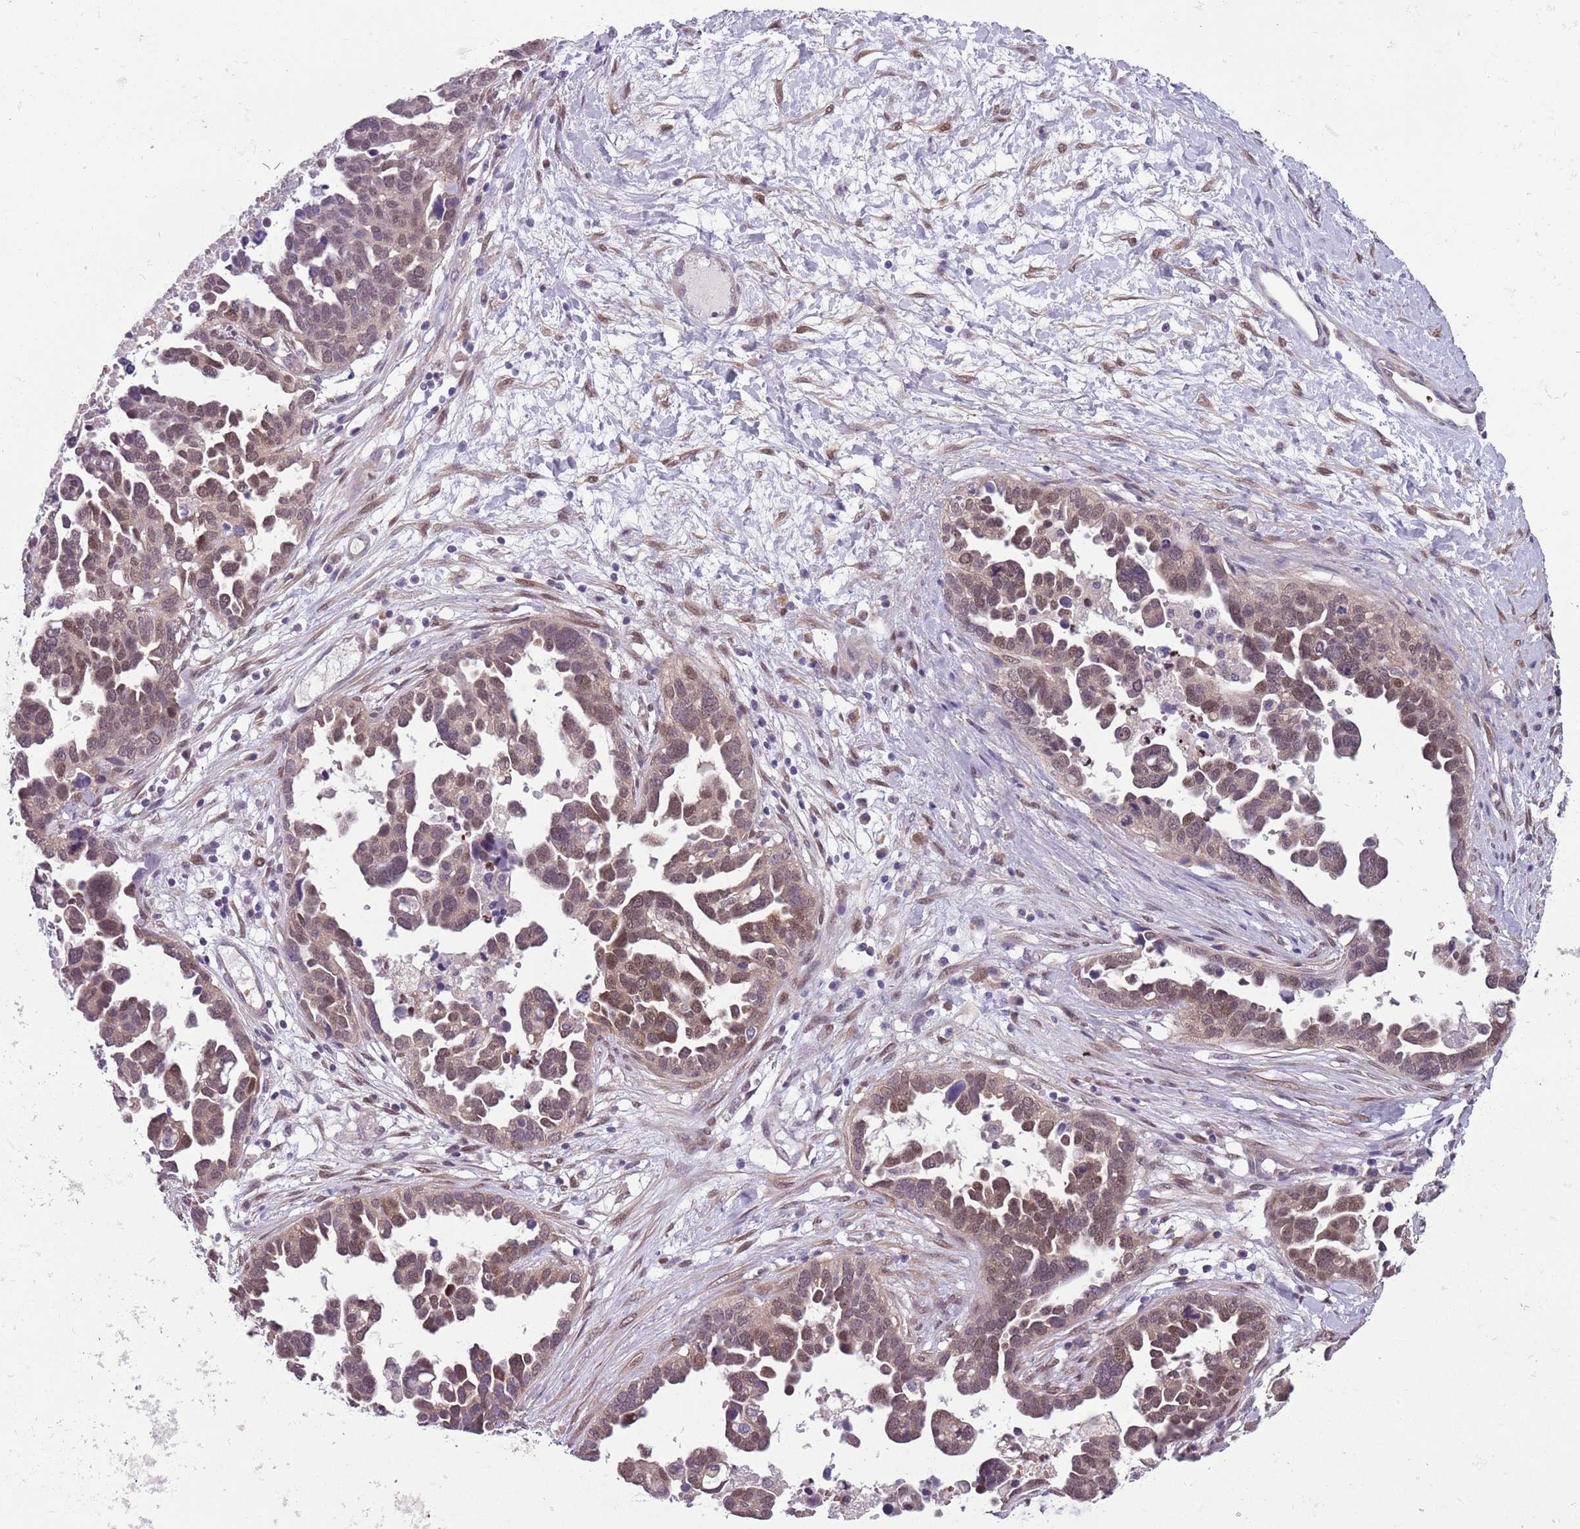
{"staining": {"intensity": "moderate", "quantity": "25%-75%", "location": "nuclear"}, "tissue": "ovarian cancer", "cell_type": "Tumor cells", "image_type": "cancer", "snomed": [{"axis": "morphology", "description": "Cystadenocarcinoma, serous, NOS"}, {"axis": "topography", "description": "Ovary"}], "caption": "A brown stain shows moderate nuclear staining of a protein in human ovarian serous cystadenocarcinoma tumor cells.", "gene": "ADCY7", "patient": {"sex": "female", "age": 54}}